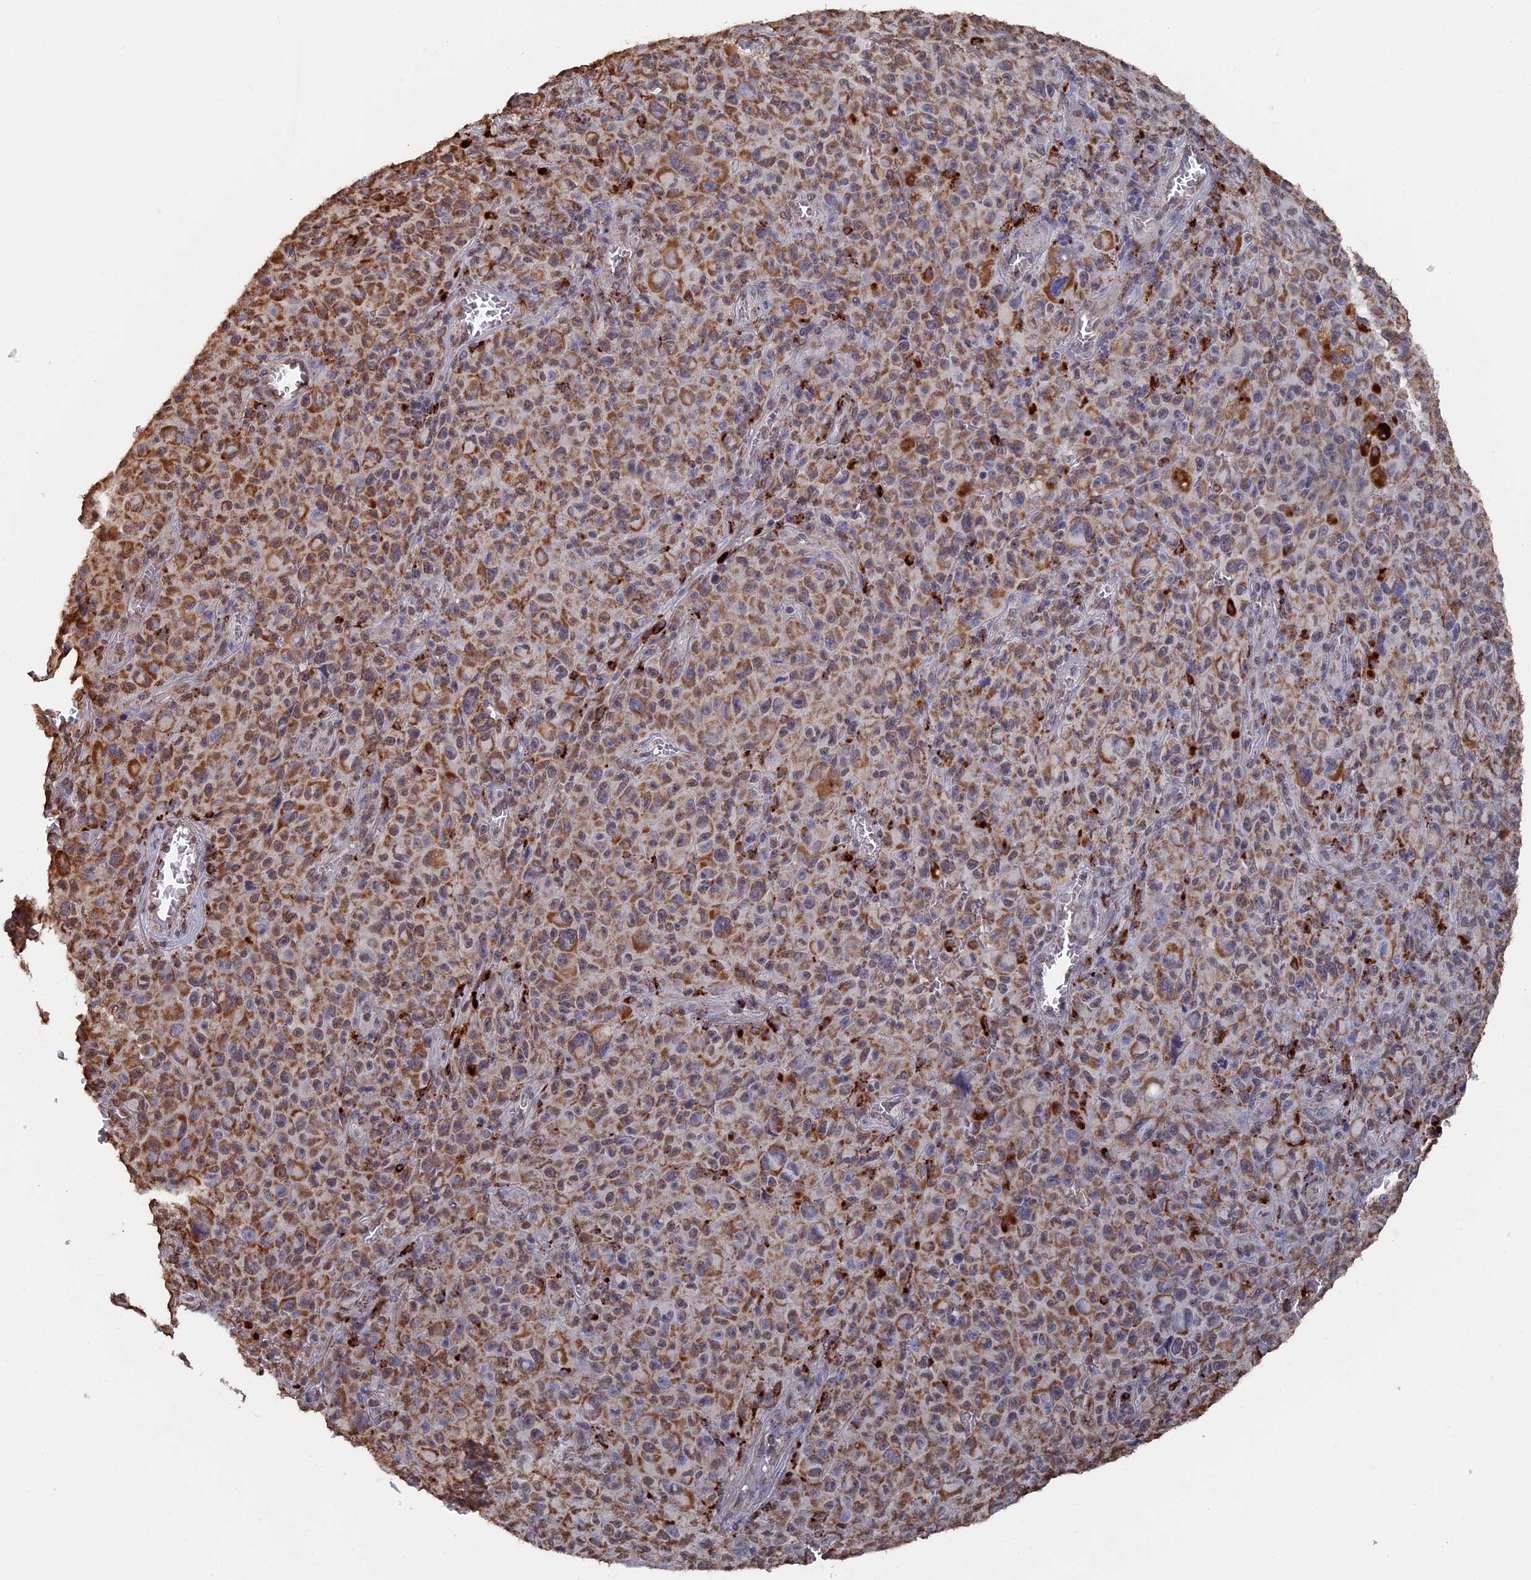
{"staining": {"intensity": "moderate", "quantity": ">75%", "location": "cytoplasmic/membranous"}, "tissue": "melanoma", "cell_type": "Tumor cells", "image_type": "cancer", "snomed": [{"axis": "morphology", "description": "Malignant melanoma, NOS"}, {"axis": "topography", "description": "Skin"}], "caption": "High-magnification brightfield microscopy of melanoma stained with DAB (brown) and counterstained with hematoxylin (blue). tumor cells exhibit moderate cytoplasmic/membranous staining is seen in about>75% of cells. (brown staining indicates protein expression, while blue staining denotes nuclei).", "gene": "SMG9", "patient": {"sex": "female", "age": 82}}